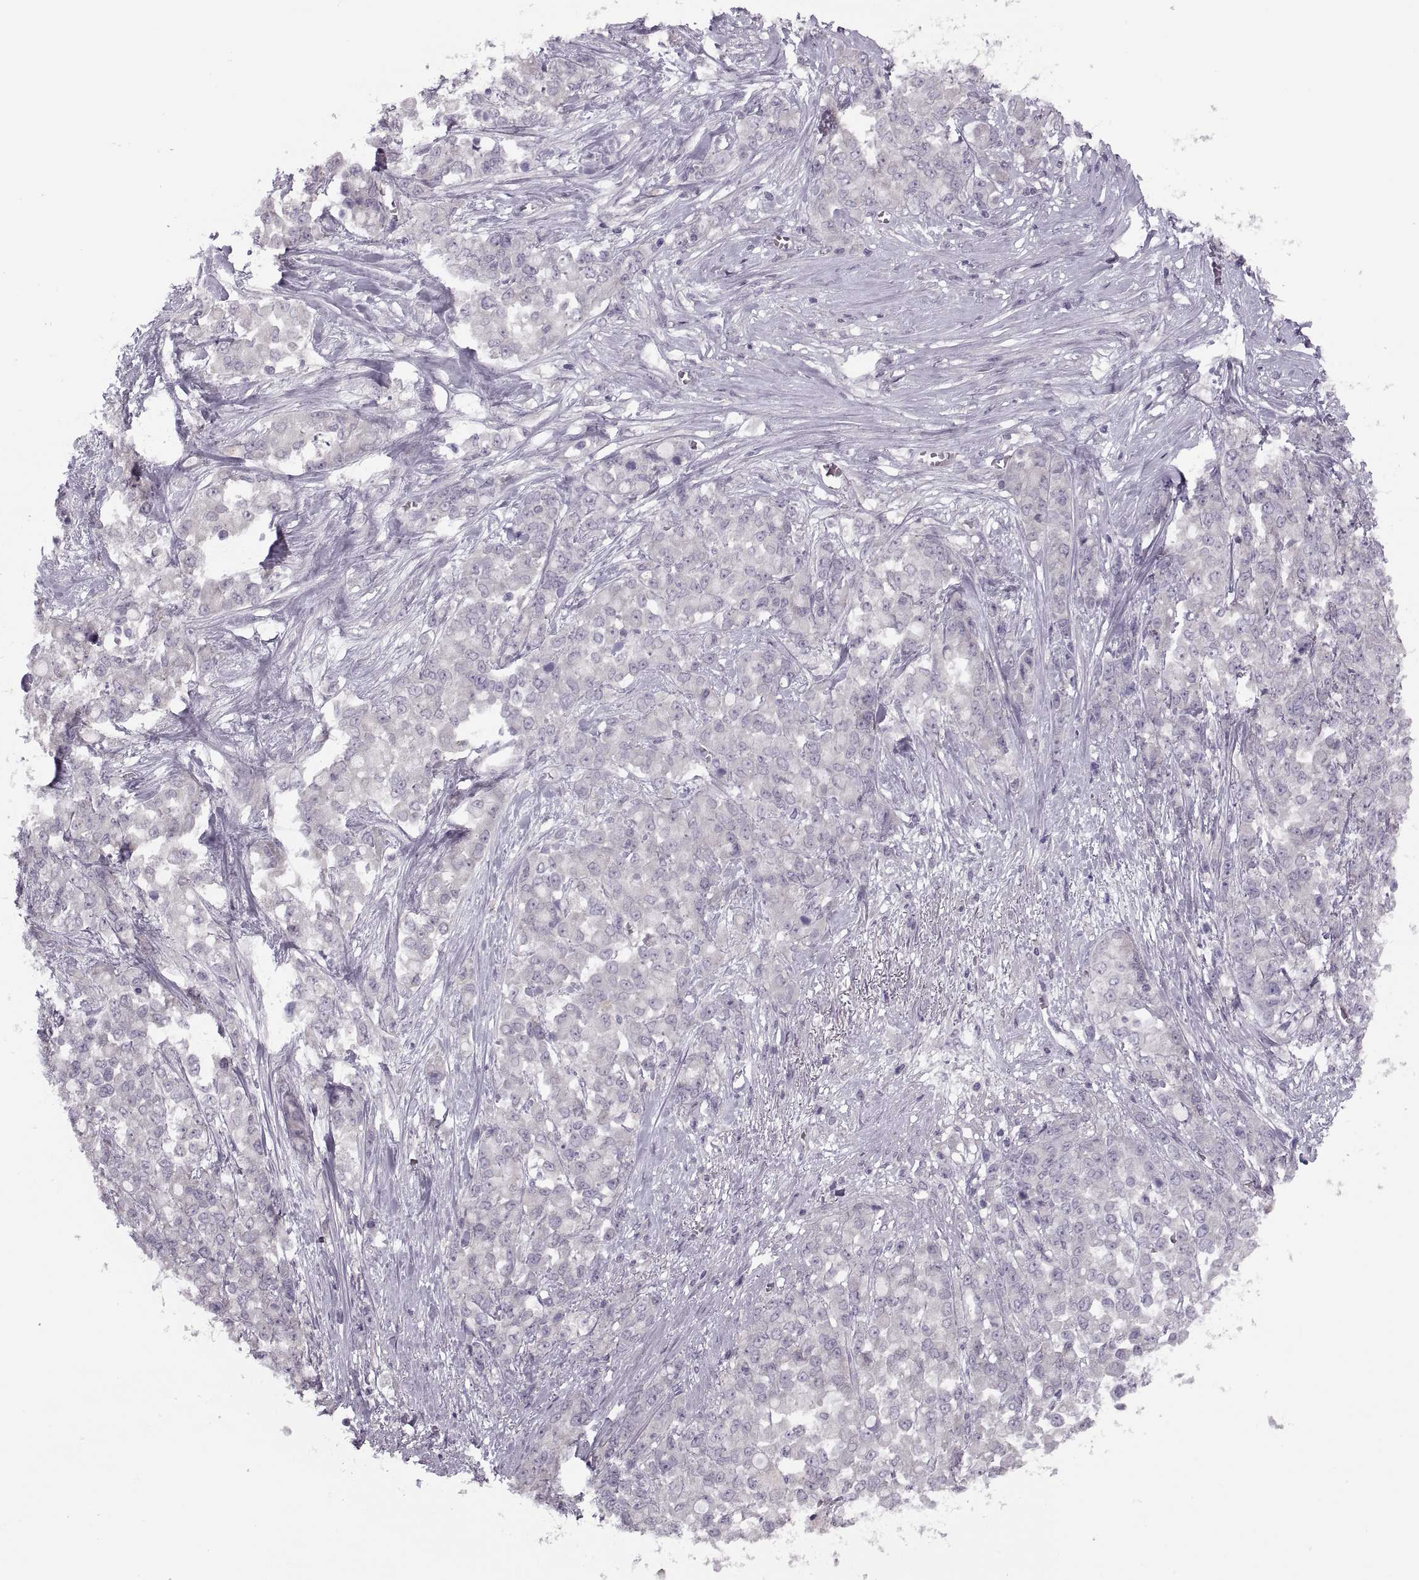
{"staining": {"intensity": "negative", "quantity": "none", "location": "none"}, "tissue": "stomach cancer", "cell_type": "Tumor cells", "image_type": "cancer", "snomed": [{"axis": "morphology", "description": "Adenocarcinoma, NOS"}, {"axis": "topography", "description": "Stomach"}], "caption": "IHC of stomach cancer displays no expression in tumor cells.", "gene": "PRSS54", "patient": {"sex": "female", "age": 76}}